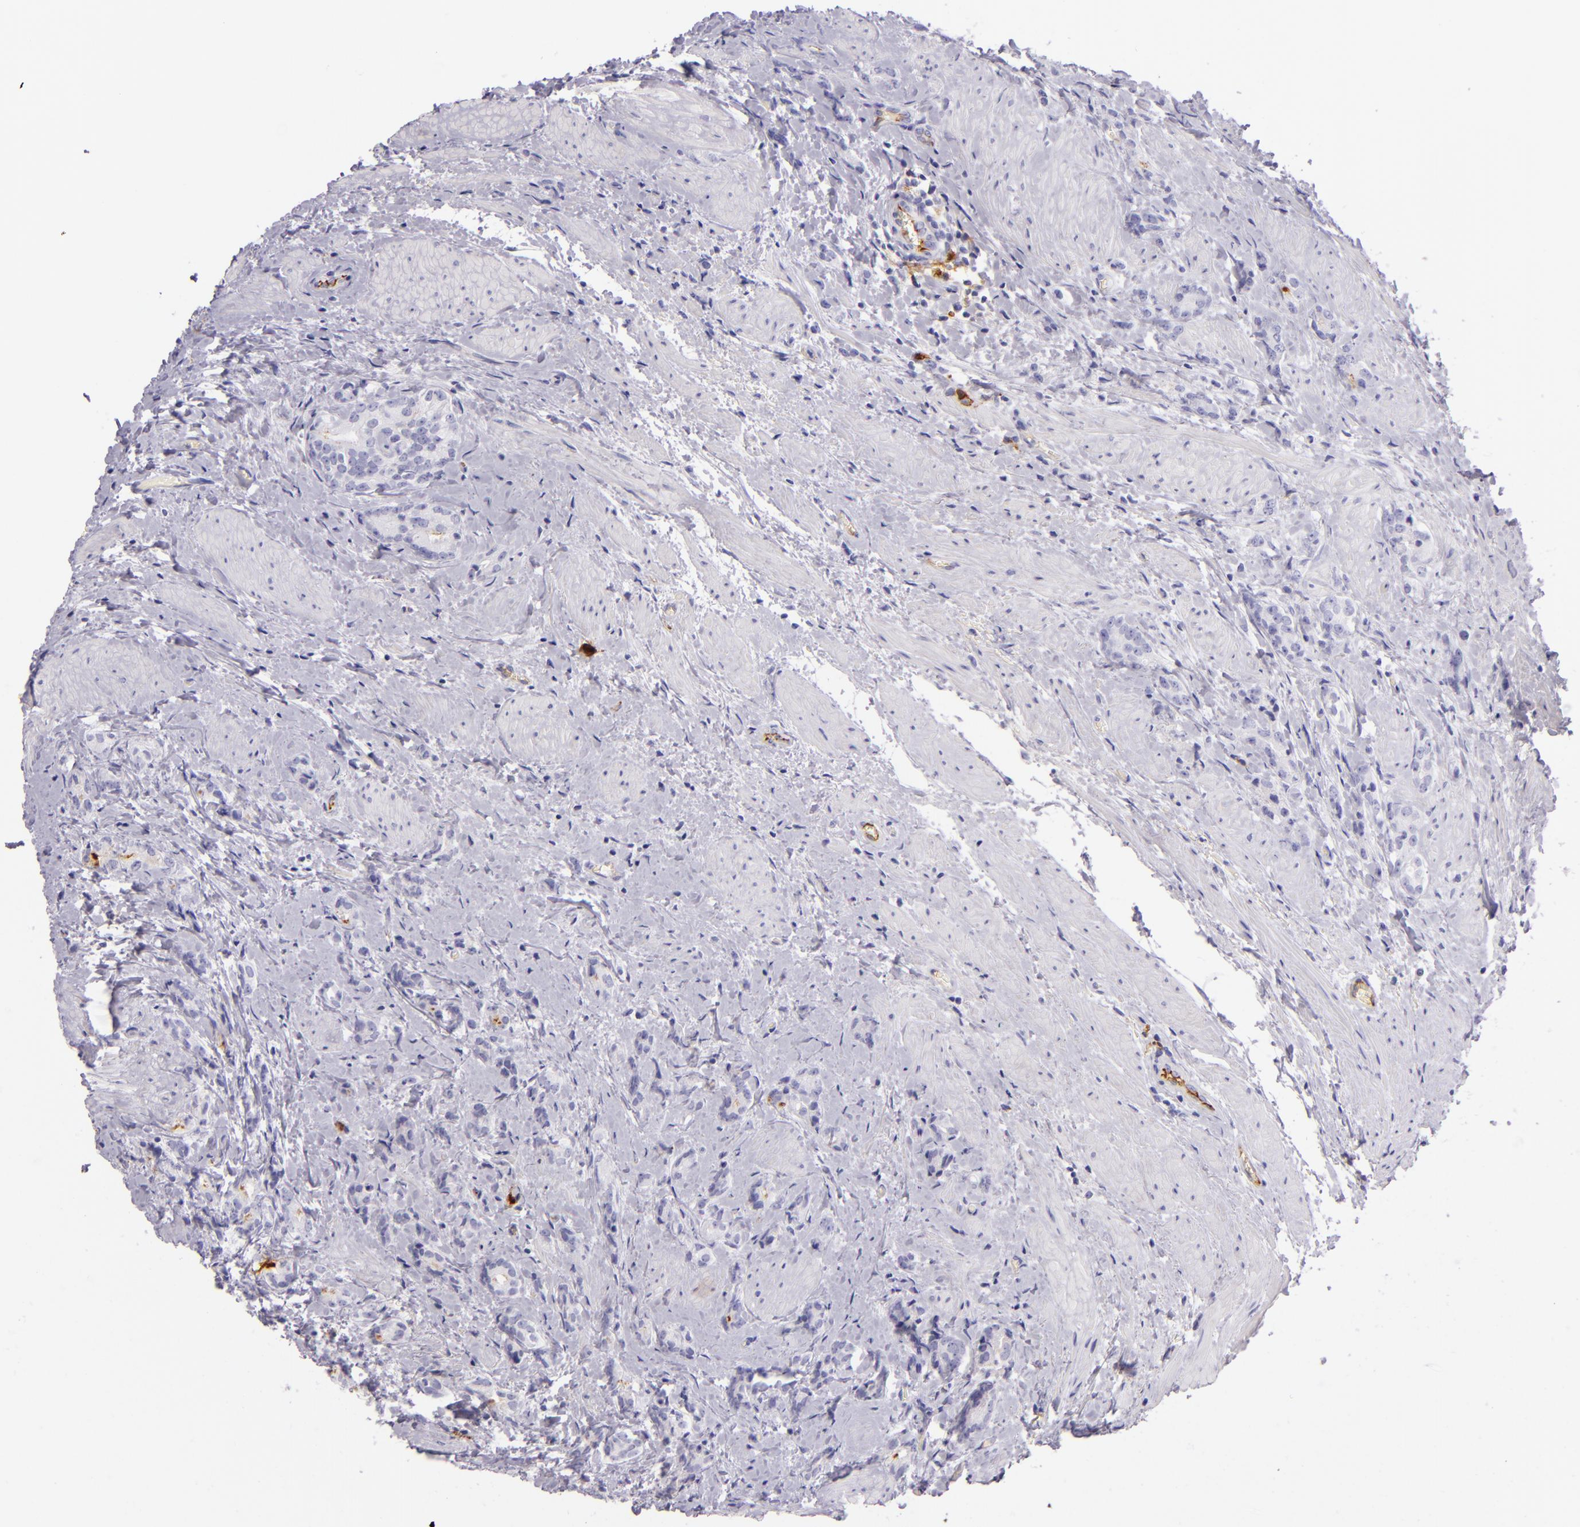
{"staining": {"intensity": "moderate", "quantity": "<25%", "location": "cytoplasmic/membranous"}, "tissue": "prostate cancer", "cell_type": "Tumor cells", "image_type": "cancer", "snomed": [{"axis": "morphology", "description": "Adenocarcinoma, Medium grade"}, {"axis": "topography", "description": "Prostate"}], "caption": "Brown immunohistochemical staining in human prostate adenocarcinoma (medium-grade) shows moderate cytoplasmic/membranous staining in about <25% of tumor cells.", "gene": "ICAM1", "patient": {"sex": "male", "age": 59}}